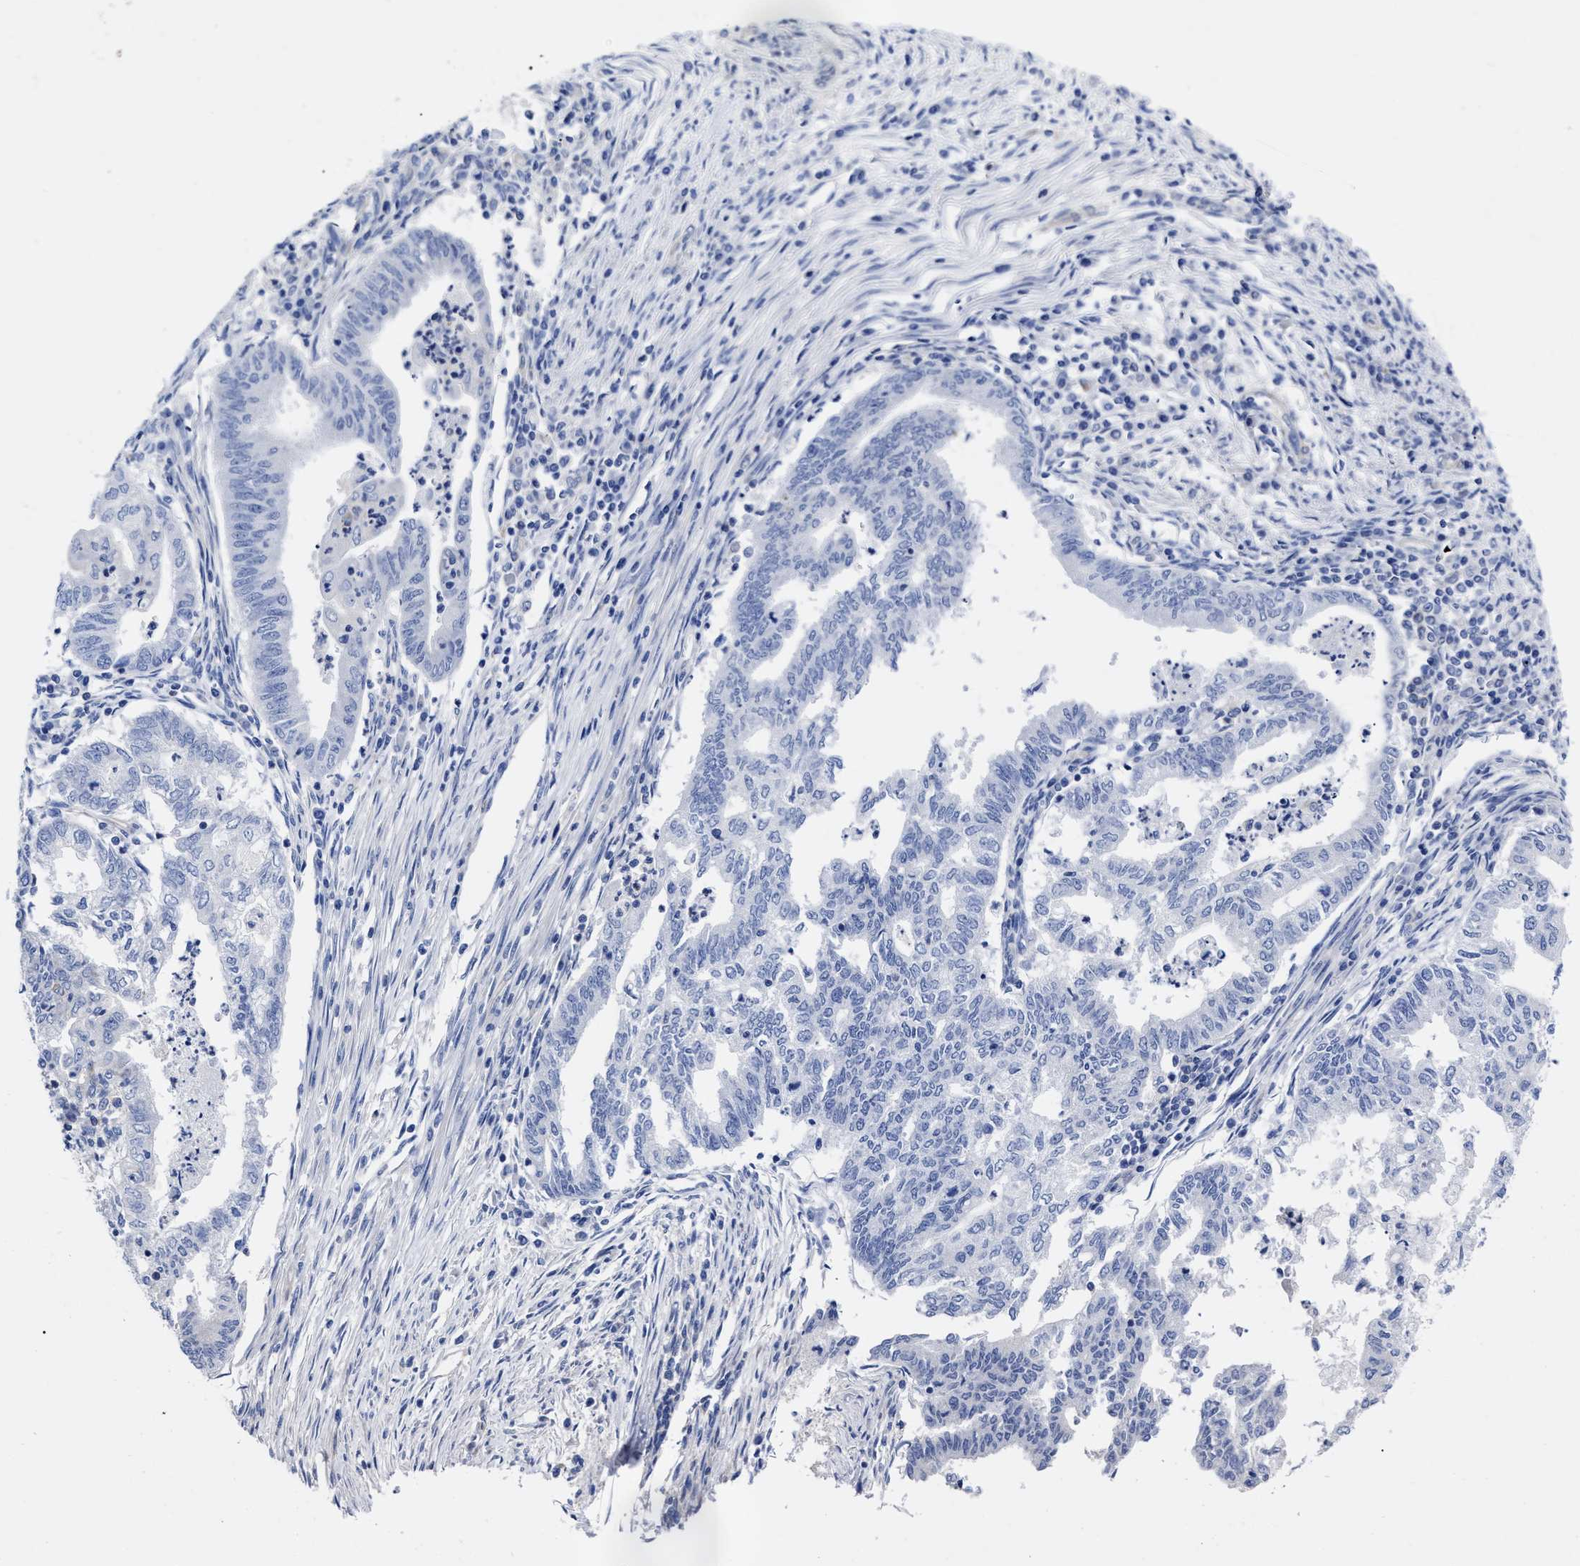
{"staining": {"intensity": "negative", "quantity": "none", "location": "none"}, "tissue": "endometrial cancer", "cell_type": "Tumor cells", "image_type": "cancer", "snomed": [{"axis": "morphology", "description": "Polyp, NOS"}, {"axis": "morphology", "description": "Adenocarcinoma, NOS"}, {"axis": "morphology", "description": "Adenoma, NOS"}, {"axis": "topography", "description": "Endometrium"}], "caption": "Endometrial adenoma was stained to show a protein in brown. There is no significant expression in tumor cells.", "gene": "IRAG2", "patient": {"sex": "female", "age": 79}}